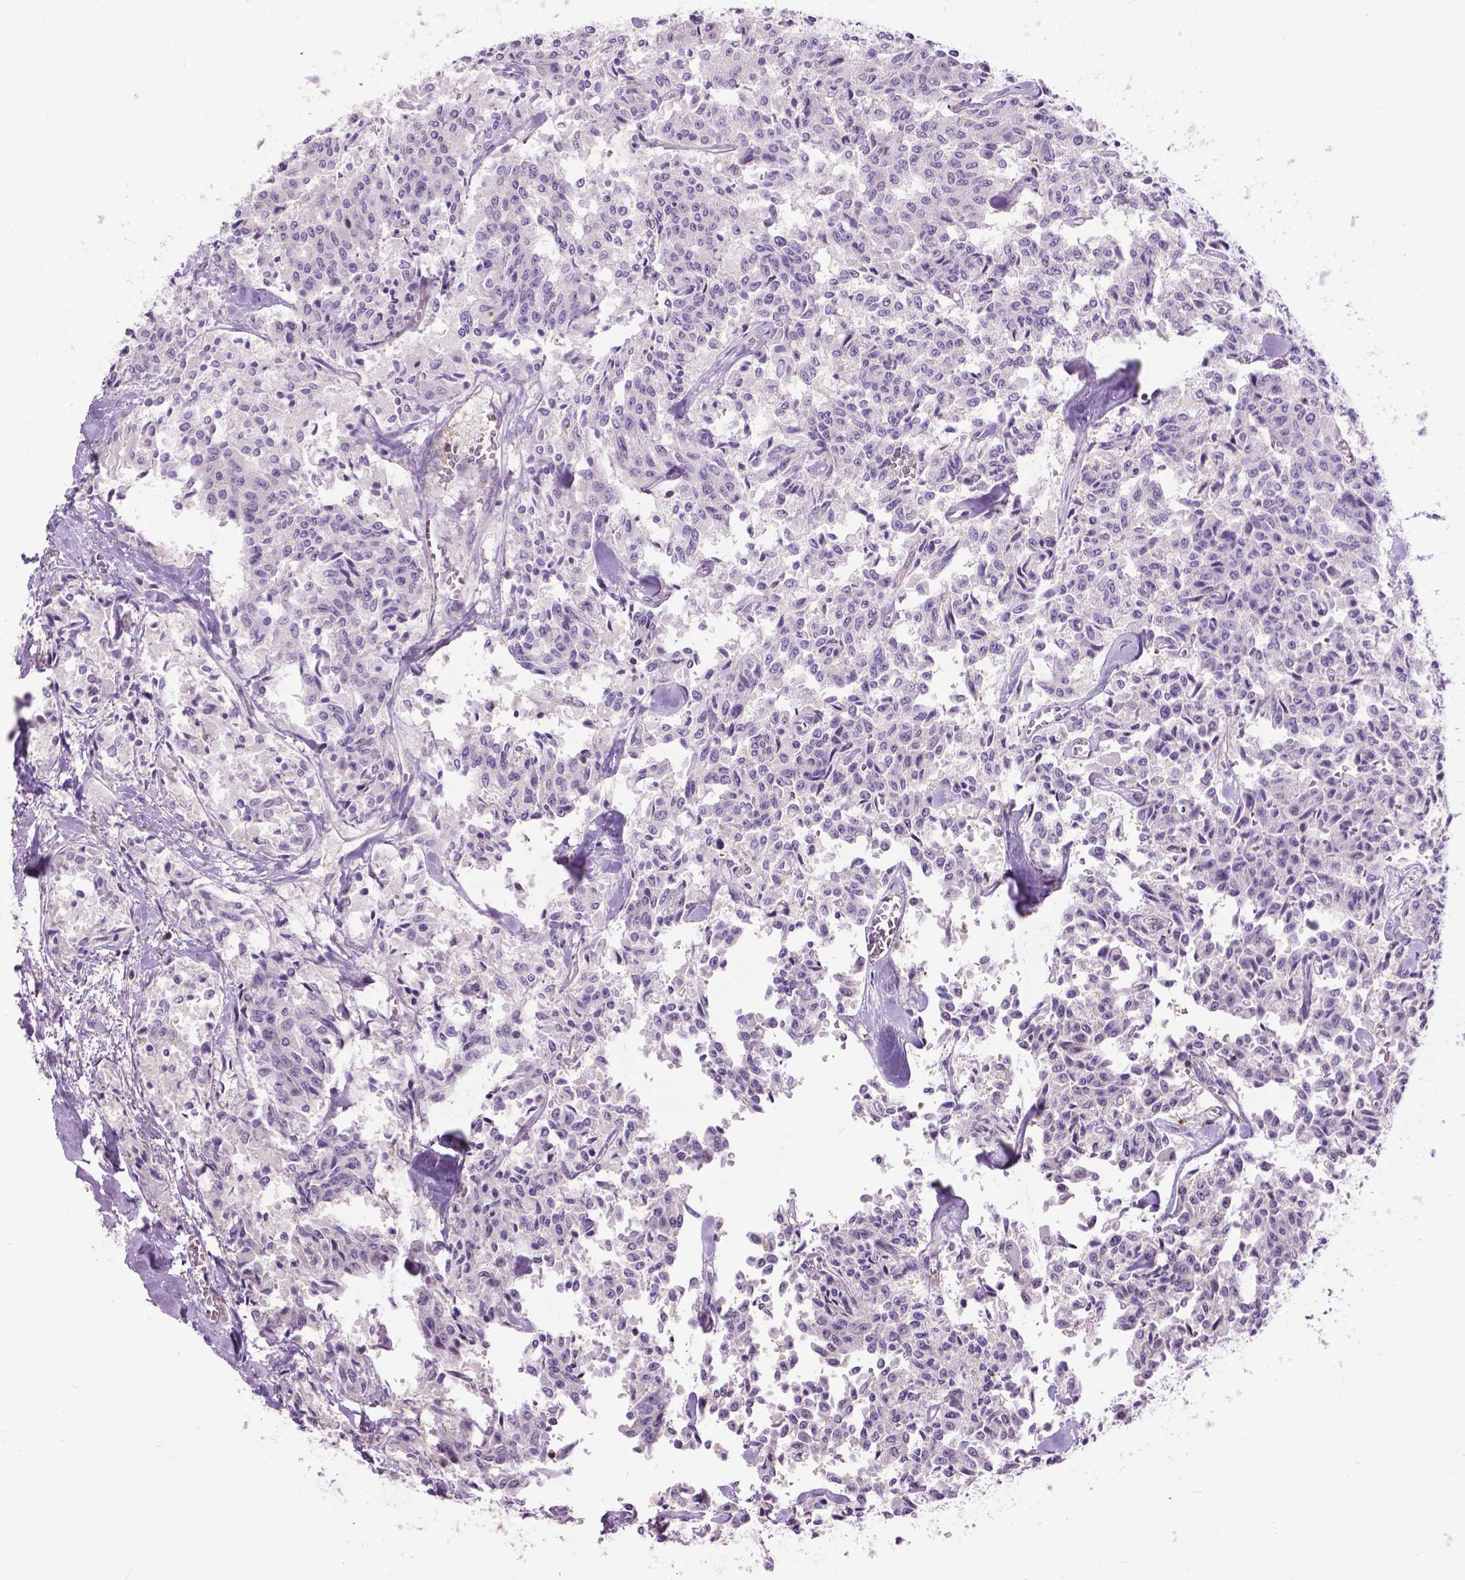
{"staining": {"intensity": "negative", "quantity": "none", "location": "none"}, "tissue": "carcinoid", "cell_type": "Tumor cells", "image_type": "cancer", "snomed": [{"axis": "morphology", "description": "Carcinoid, malignant, NOS"}, {"axis": "topography", "description": "Lung"}], "caption": "Immunohistochemical staining of malignant carcinoid reveals no significant expression in tumor cells. (DAB (3,3'-diaminobenzidine) immunohistochemistry (IHC) with hematoxylin counter stain).", "gene": "JAK3", "patient": {"sex": "male", "age": 71}}